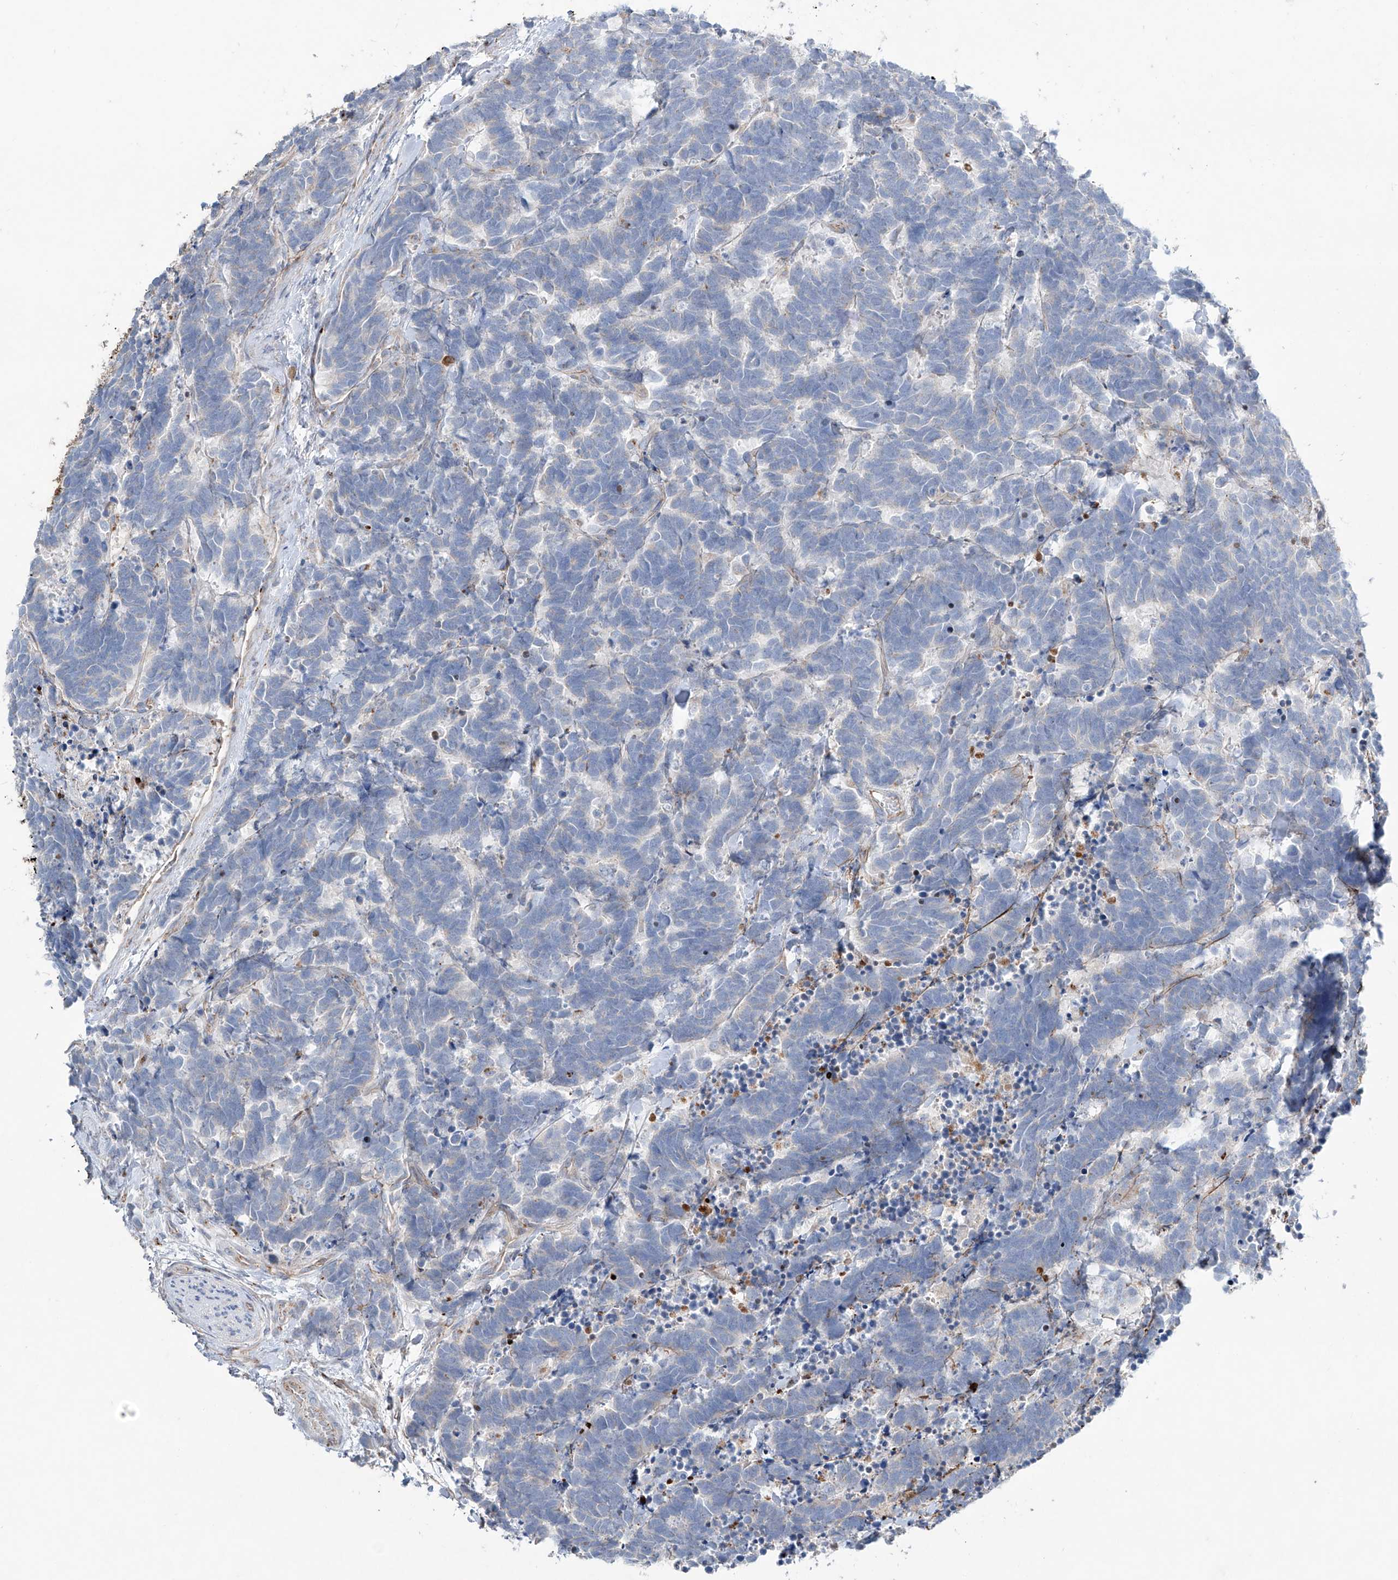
{"staining": {"intensity": "negative", "quantity": "none", "location": "none"}, "tissue": "carcinoid", "cell_type": "Tumor cells", "image_type": "cancer", "snomed": [{"axis": "morphology", "description": "Carcinoma, NOS"}, {"axis": "morphology", "description": "Carcinoid, malignant, NOS"}, {"axis": "topography", "description": "Urinary bladder"}], "caption": "The image demonstrates no staining of tumor cells in carcinoid (malignant).", "gene": "CDH5", "patient": {"sex": "male", "age": 57}}